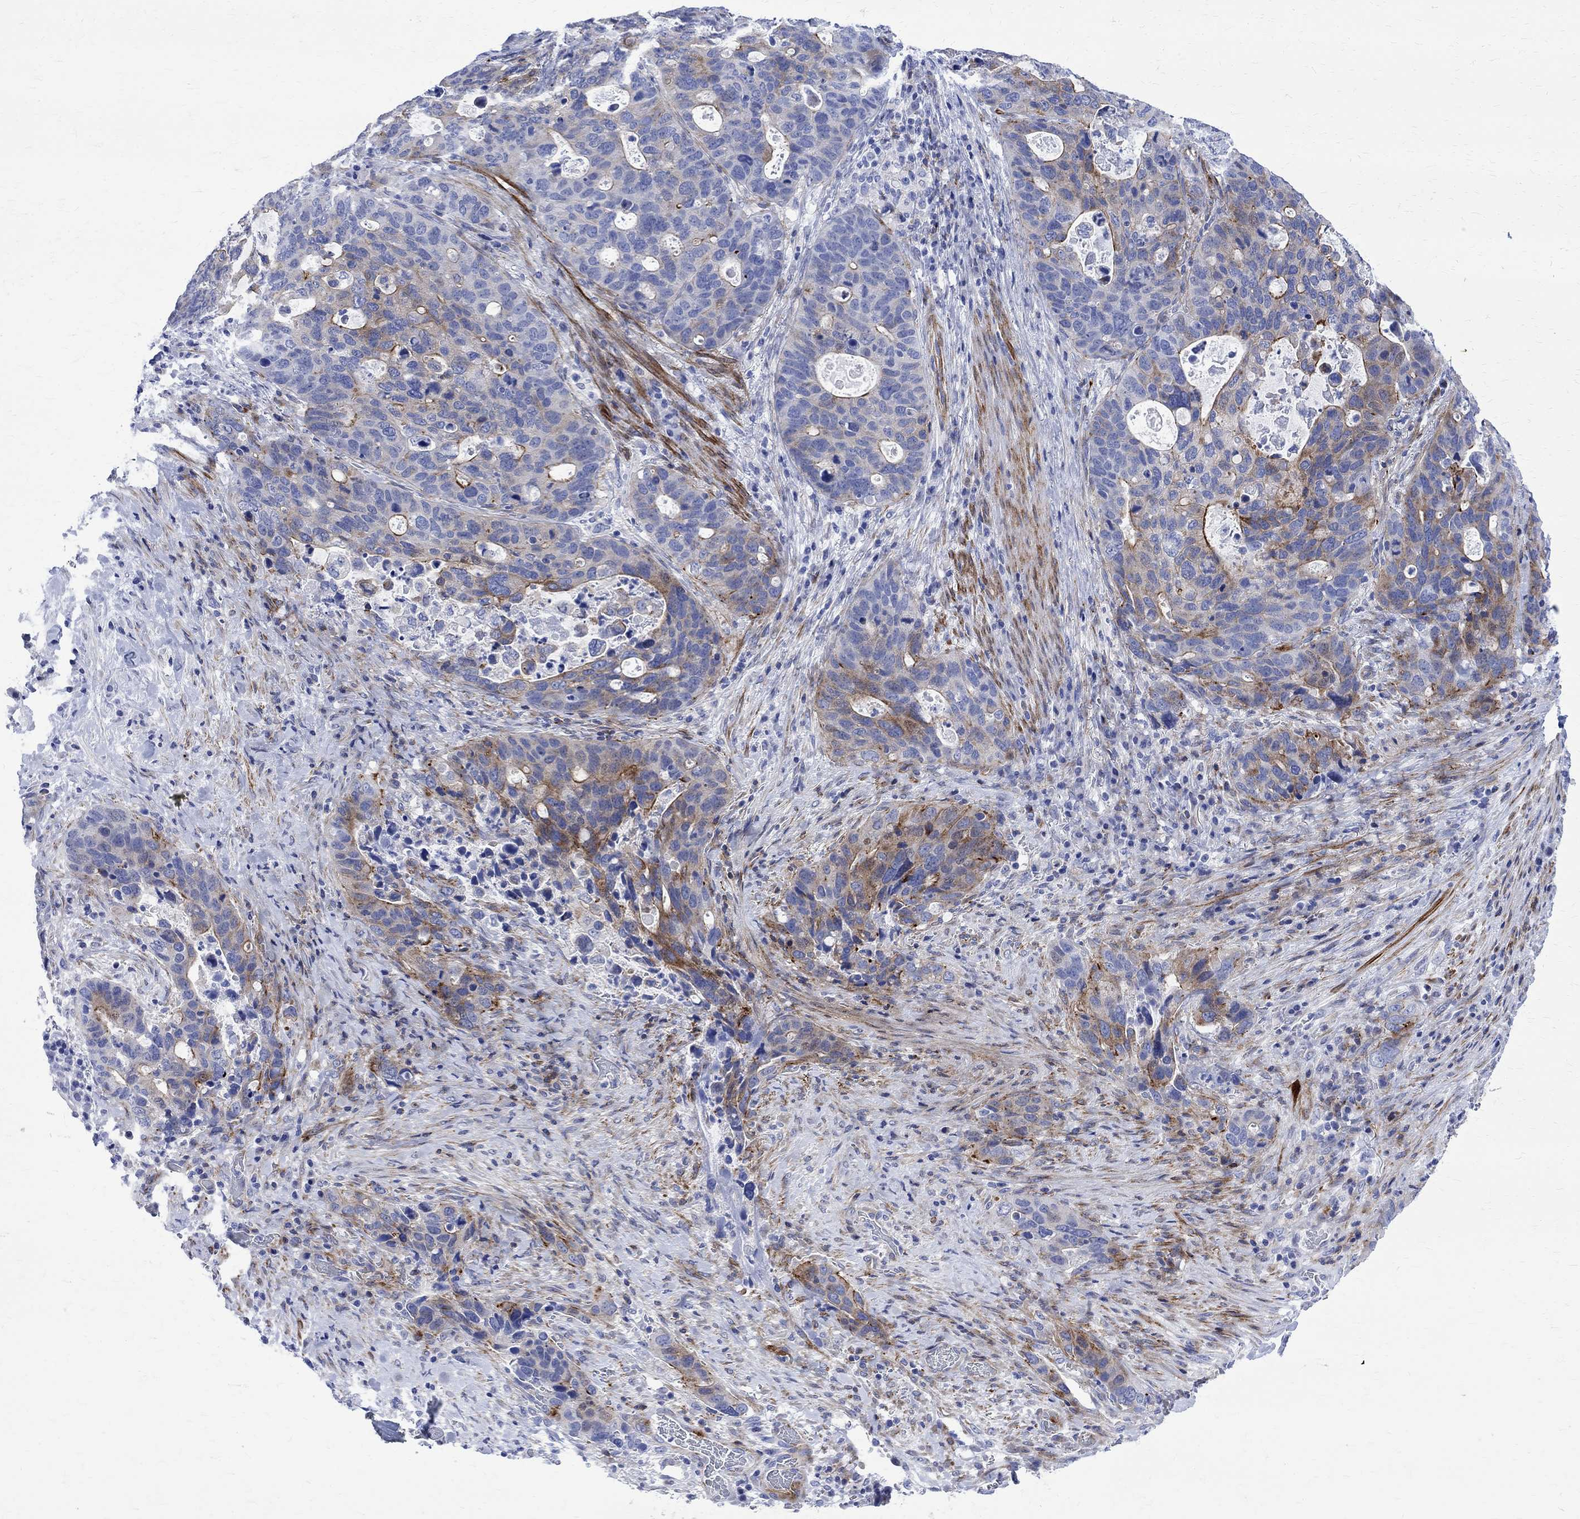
{"staining": {"intensity": "strong", "quantity": "<25%", "location": "cytoplasmic/membranous"}, "tissue": "stomach cancer", "cell_type": "Tumor cells", "image_type": "cancer", "snomed": [{"axis": "morphology", "description": "Adenocarcinoma, NOS"}, {"axis": "topography", "description": "Stomach"}], "caption": "Protein expression analysis of human stomach adenocarcinoma reveals strong cytoplasmic/membranous positivity in about <25% of tumor cells.", "gene": "PARVB", "patient": {"sex": "male", "age": 54}}